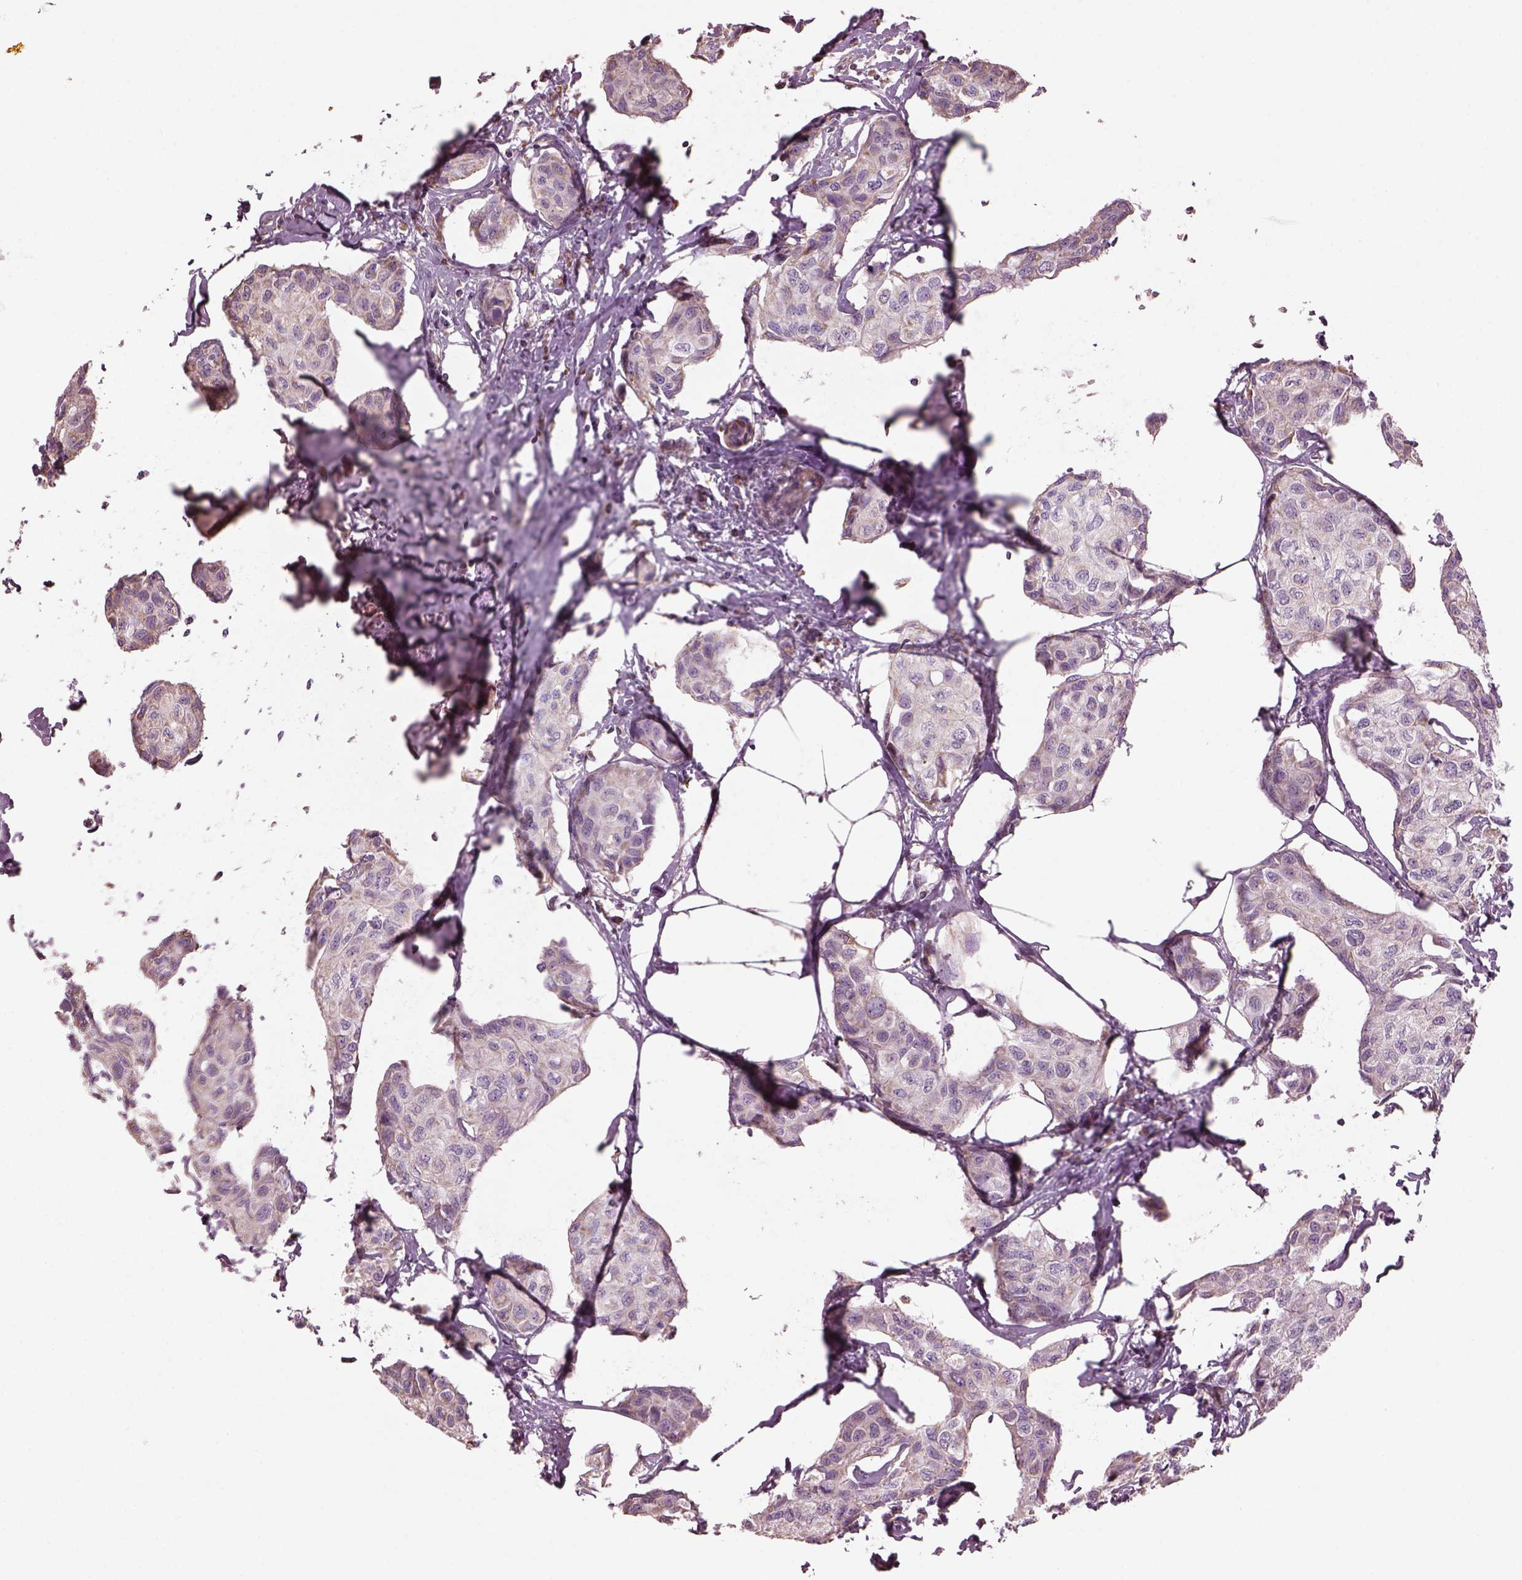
{"staining": {"intensity": "negative", "quantity": "none", "location": "none"}, "tissue": "breast cancer", "cell_type": "Tumor cells", "image_type": "cancer", "snomed": [{"axis": "morphology", "description": "Duct carcinoma"}, {"axis": "topography", "description": "Breast"}], "caption": "Protein analysis of breast cancer shows no significant expression in tumor cells.", "gene": "SPATA7", "patient": {"sex": "female", "age": 80}}